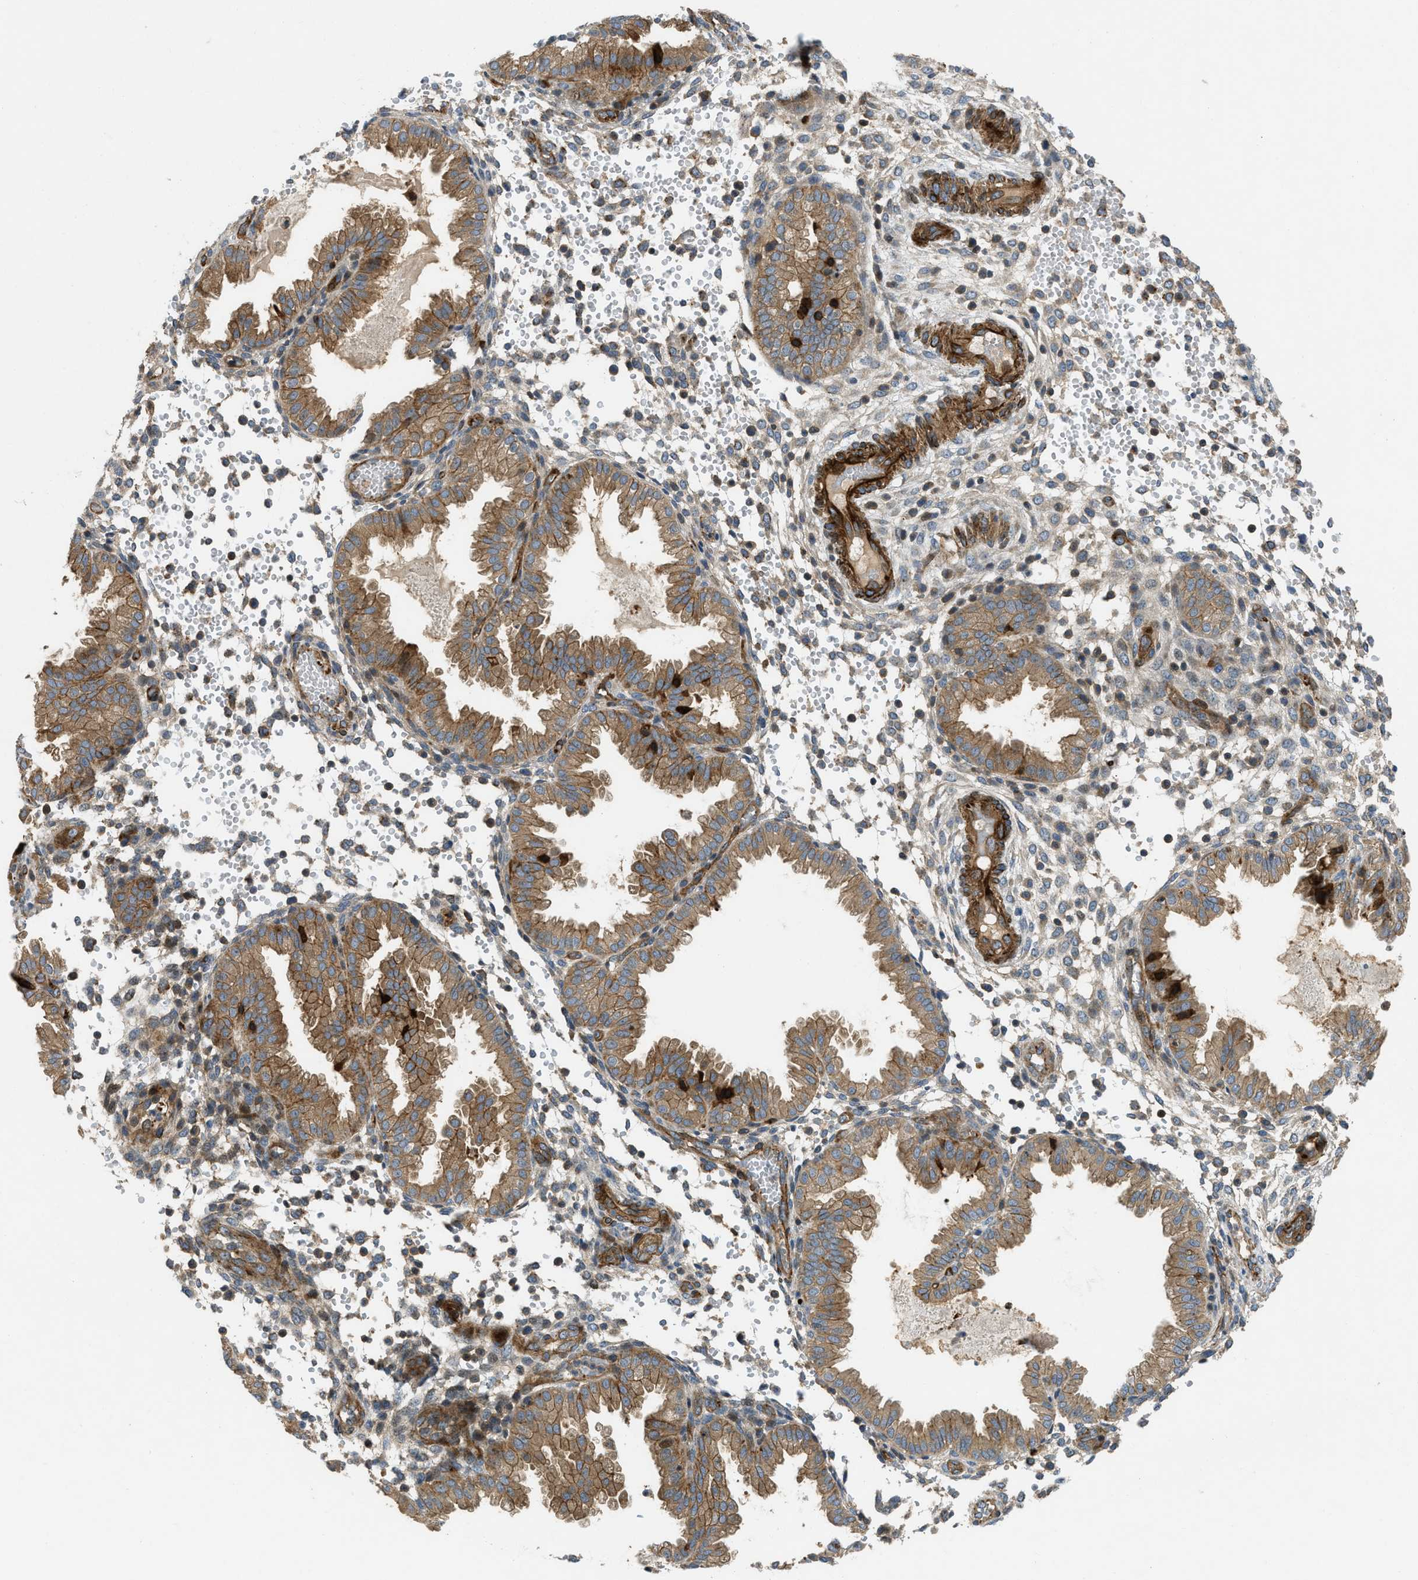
{"staining": {"intensity": "moderate", "quantity": "25%-75%", "location": "cytoplasmic/membranous"}, "tissue": "endometrium", "cell_type": "Cells in endometrial stroma", "image_type": "normal", "snomed": [{"axis": "morphology", "description": "Normal tissue, NOS"}, {"axis": "topography", "description": "Endometrium"}], "caption": "A high-resolution photomicrograph shows immunohistochemistry staining of unremarkable endometrium, which exhibits moderate cytoplasmic/membranous positivity in approximately 25%-75% of cells in endometrial stroma.", "gene": "NYNRIN", "patient": {"sex": "female", "age": 33}}